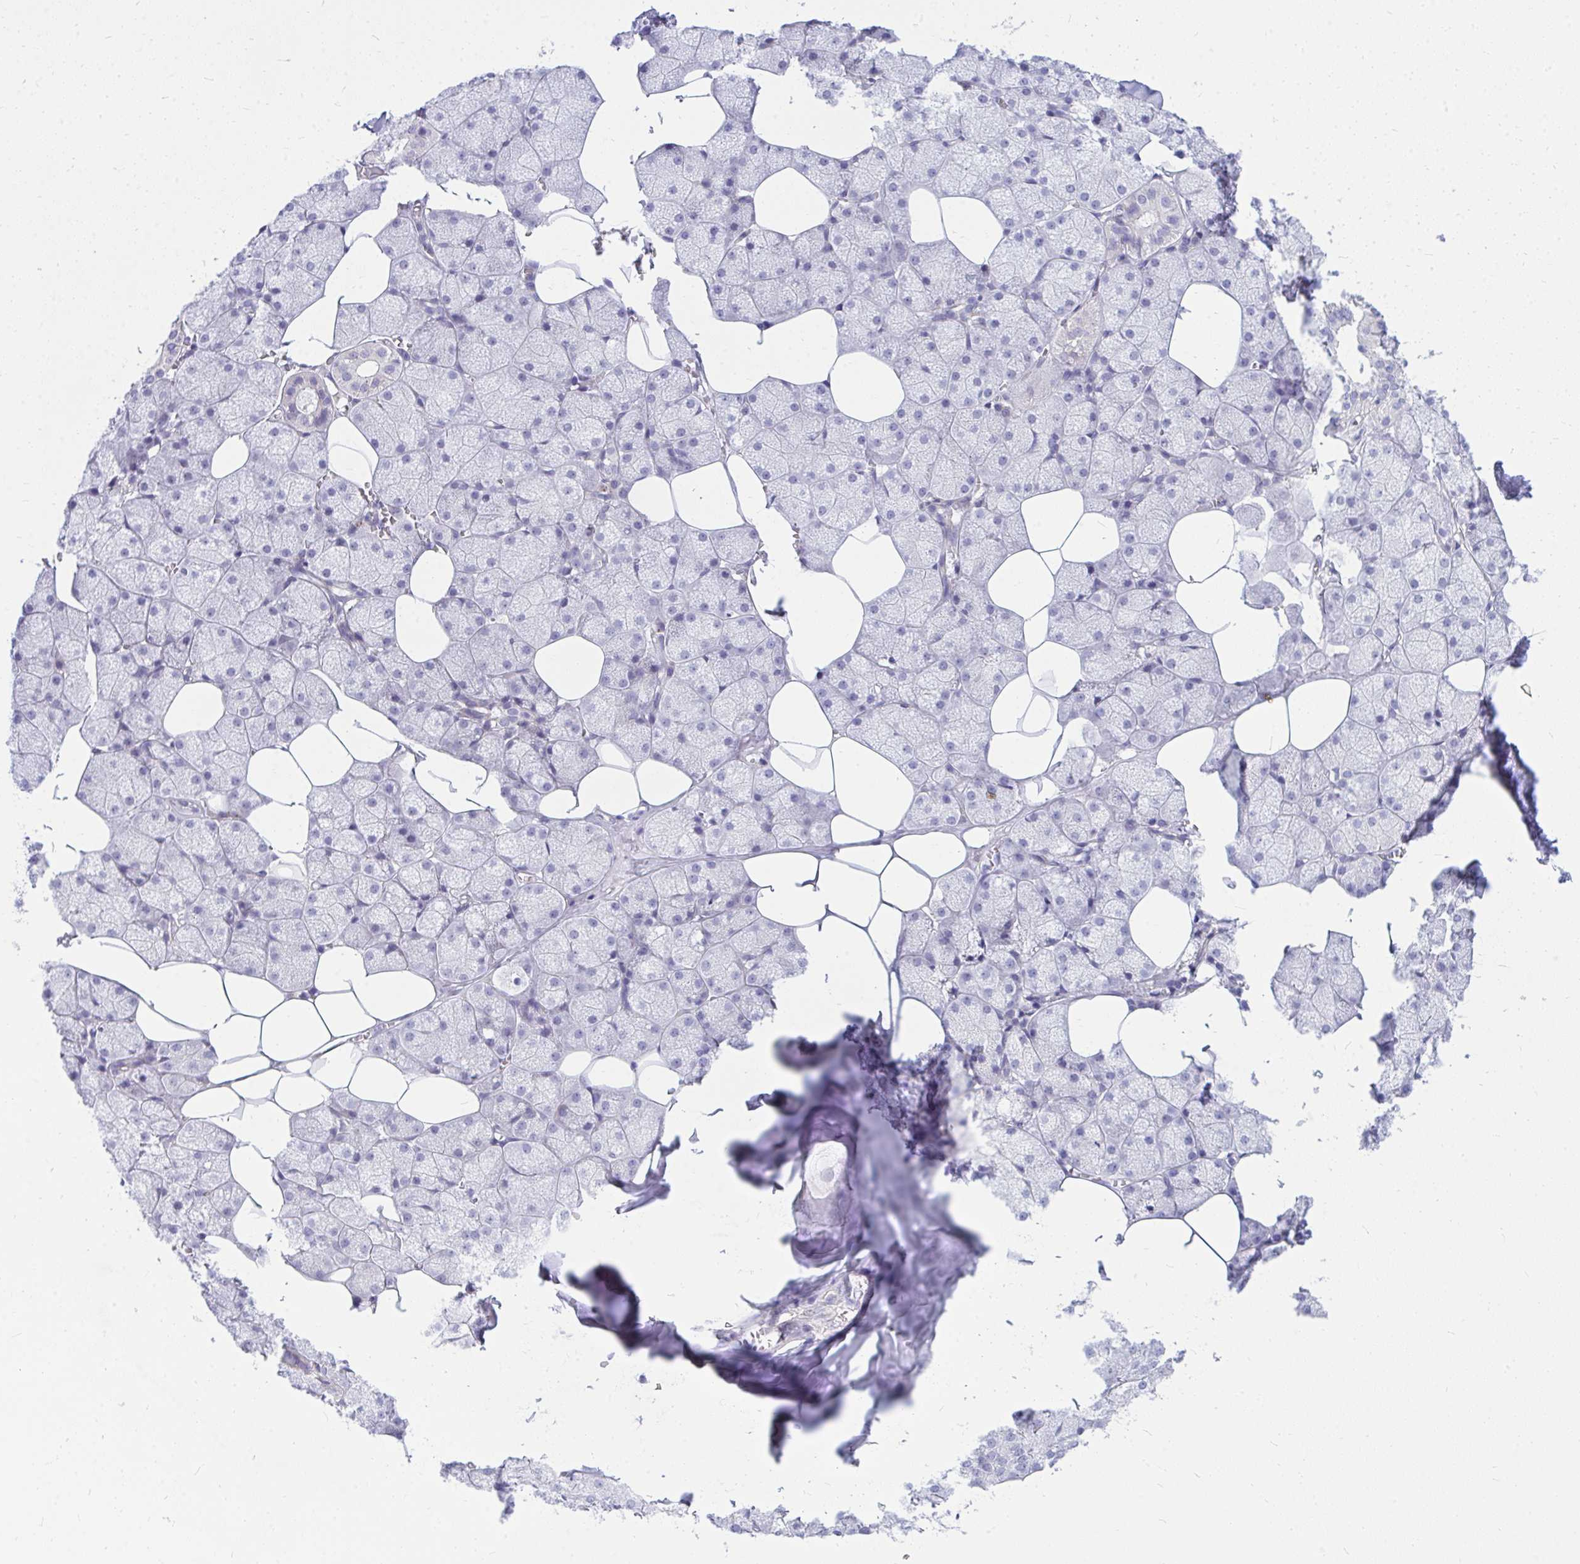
{"staining": {"intensity": "negative", "quantity": "none", "location": "none"}, "tissue": "salivary gland", "cell_type": "Glandular cells", "image_type": "normal", "snomed": [{"axis": "morphology", "description": "Normal tissue, NOS"}, {"axis": "topography", "description": "Salivary gland"}, {"axis": "topography", "description": "Peripheral nerve tissue"}], "caption": "An immunohistochemistry photomicrograph of normal salivary gland is shown. There is no staining in glandular cells of salivary gland.", "gene": "ZSCAN25", "patient": {"sex": "male", "age": 38}}